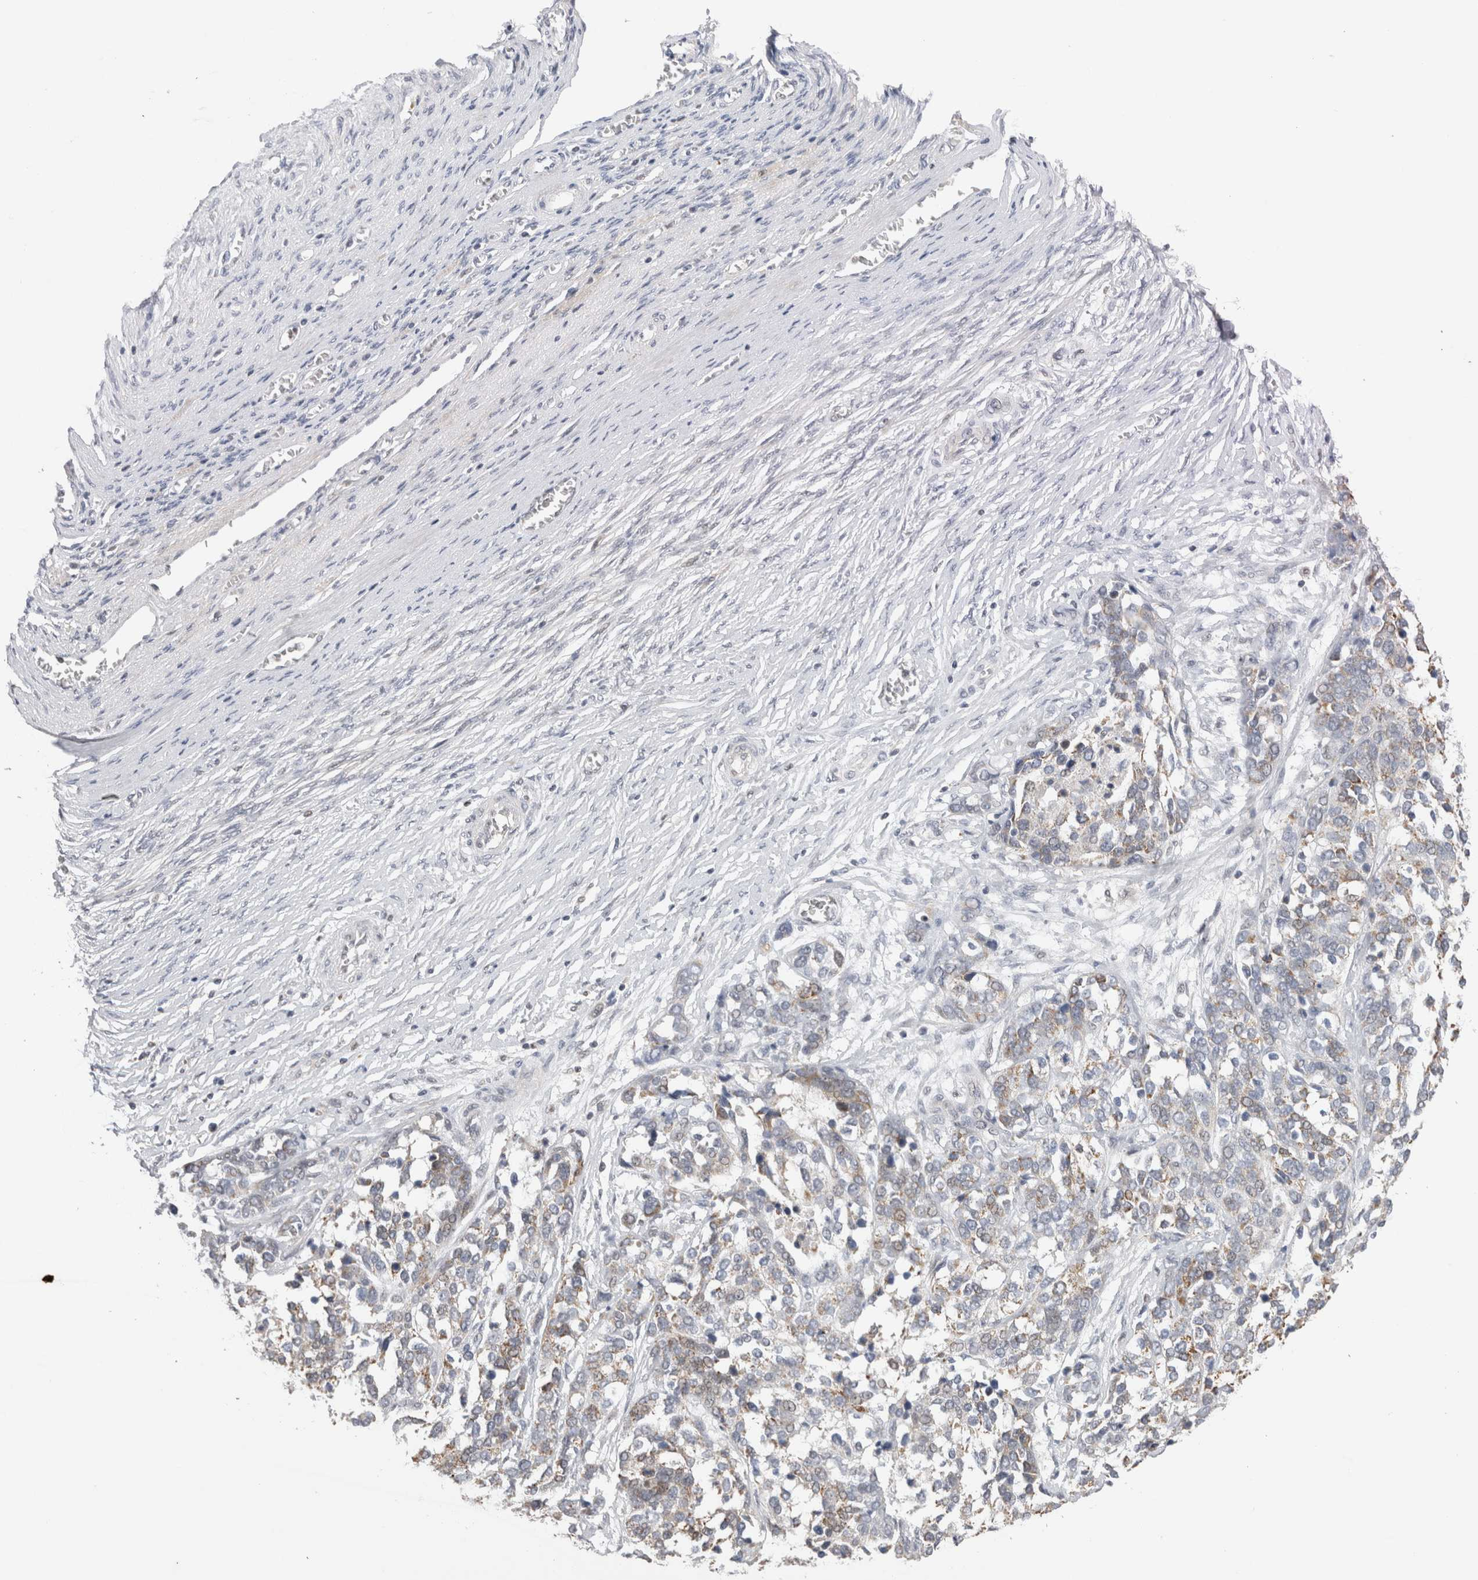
{"staining": {"intensity": "weak", "quantity": ">75%", "location": "cytoplasmic/membranous"}, "tissue": "ovarian cancer", "cell_type": "Tumor cells", "image_type": "cancer", "snomed": [{"axis": "morphology", "description": "Cystadenocarcinoma, serous, NOS"}, {"axis": "topography", "description": "Ovary"}], "caption": "Immunohistochemistry of human ovarian serous cystadenocarcinoma demonstrates low levels of weak cytoplasmic/membranous positivity in approximately >75% of tumor cells.", "gene": "AGMAT", "patient": {"sex": "female", "age": 44}}